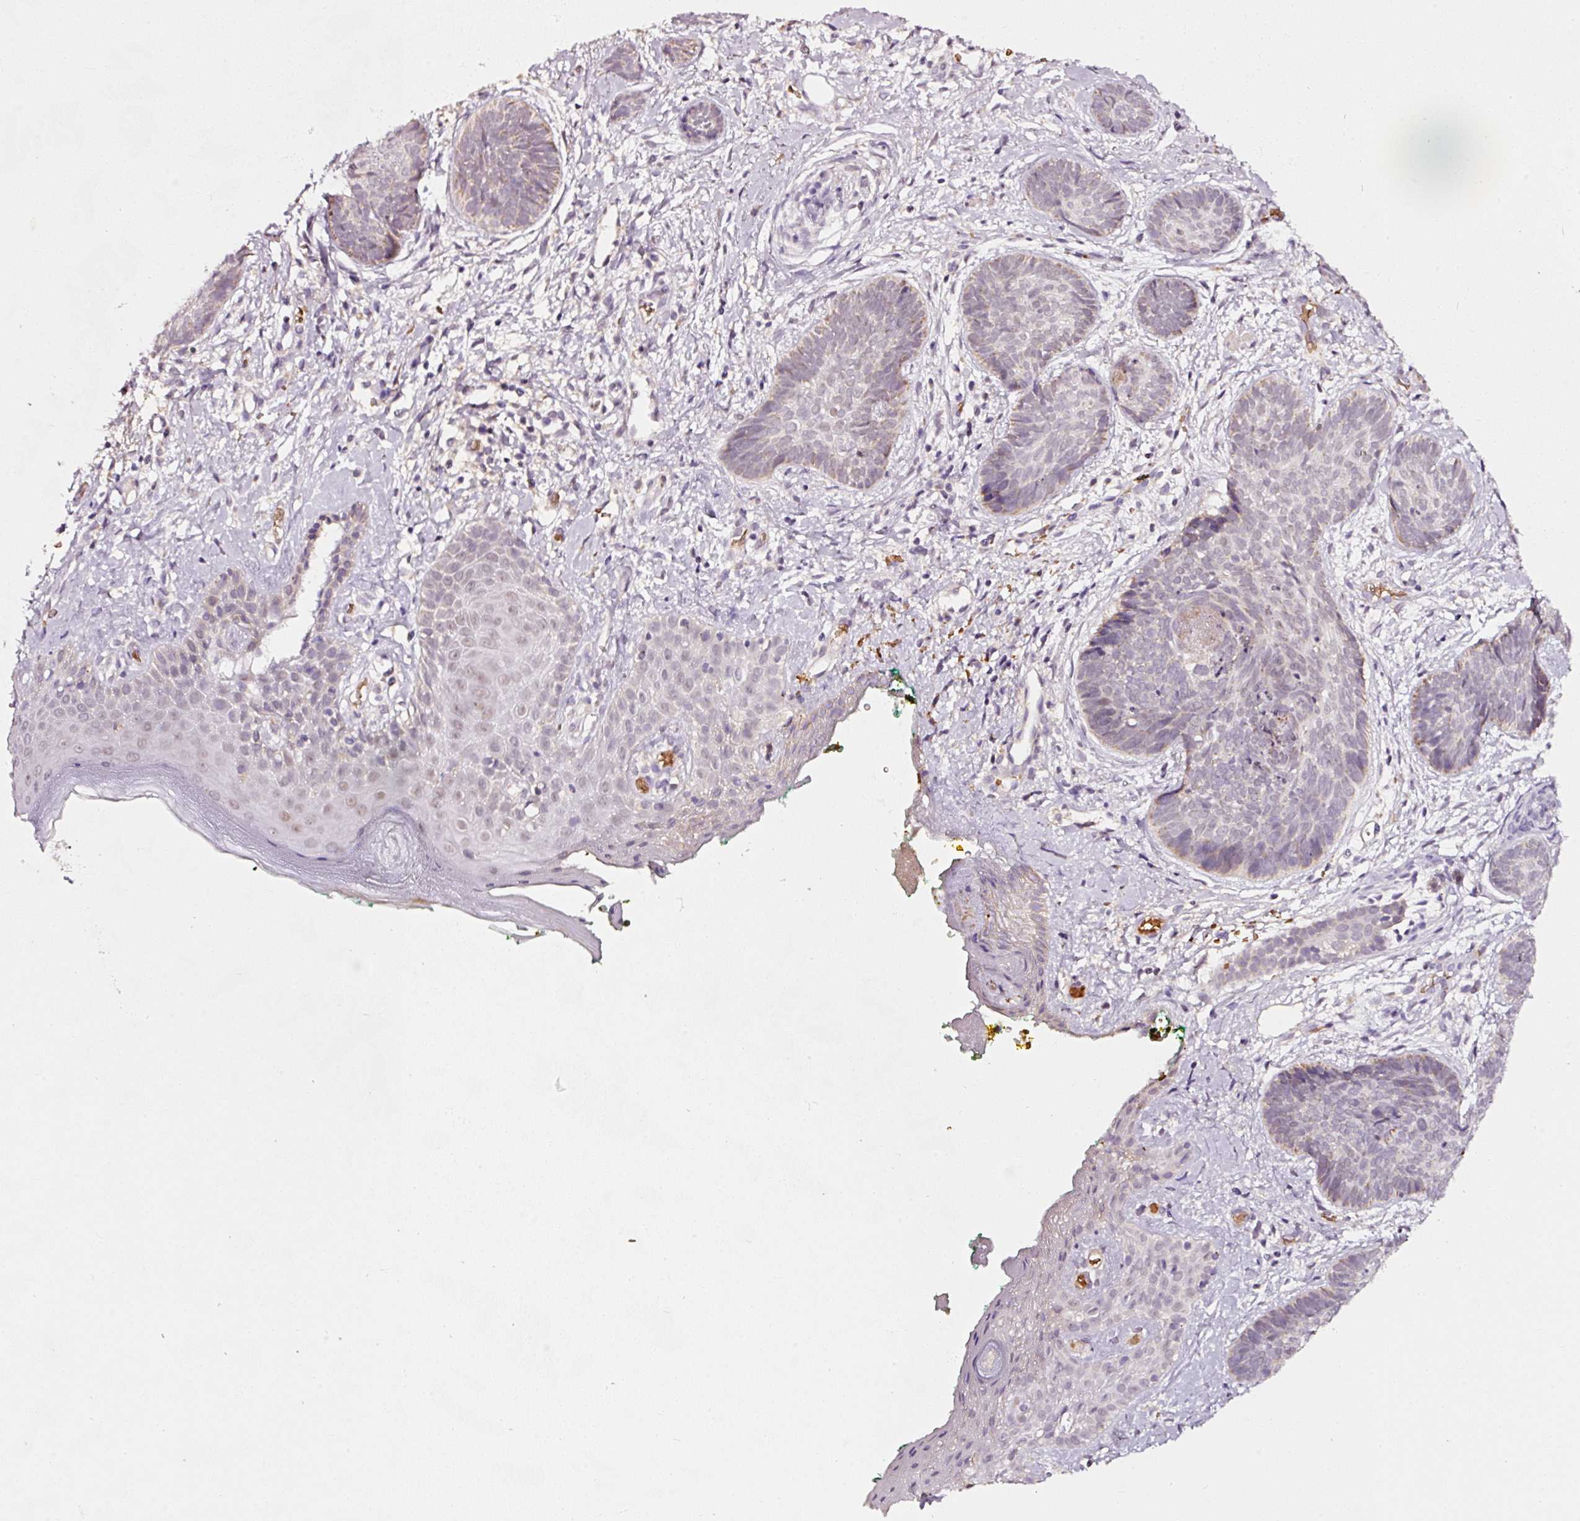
{"staining": {"intensity": "negative", "quantity": "none", "location": "none"}, "tissue": "skin cancer", "cell_type": "Tumor cells", "image_type": "cancer", "snomed": [{"axis": "morphology", "description": "Basal cell carcinoma"}, {"axis": "topography", "description": "Skin"}], "caption": "The IHC histopathology image has no significant staining in tumor cells of skin cancer (basal cell carcinoma) tissue. (DAB (3,3'-diaminobenzidine) immunohistochemistry (IHC), high magnification).", "gene": "ZNF460", "patient": {"sex": "female", "age": 81}}